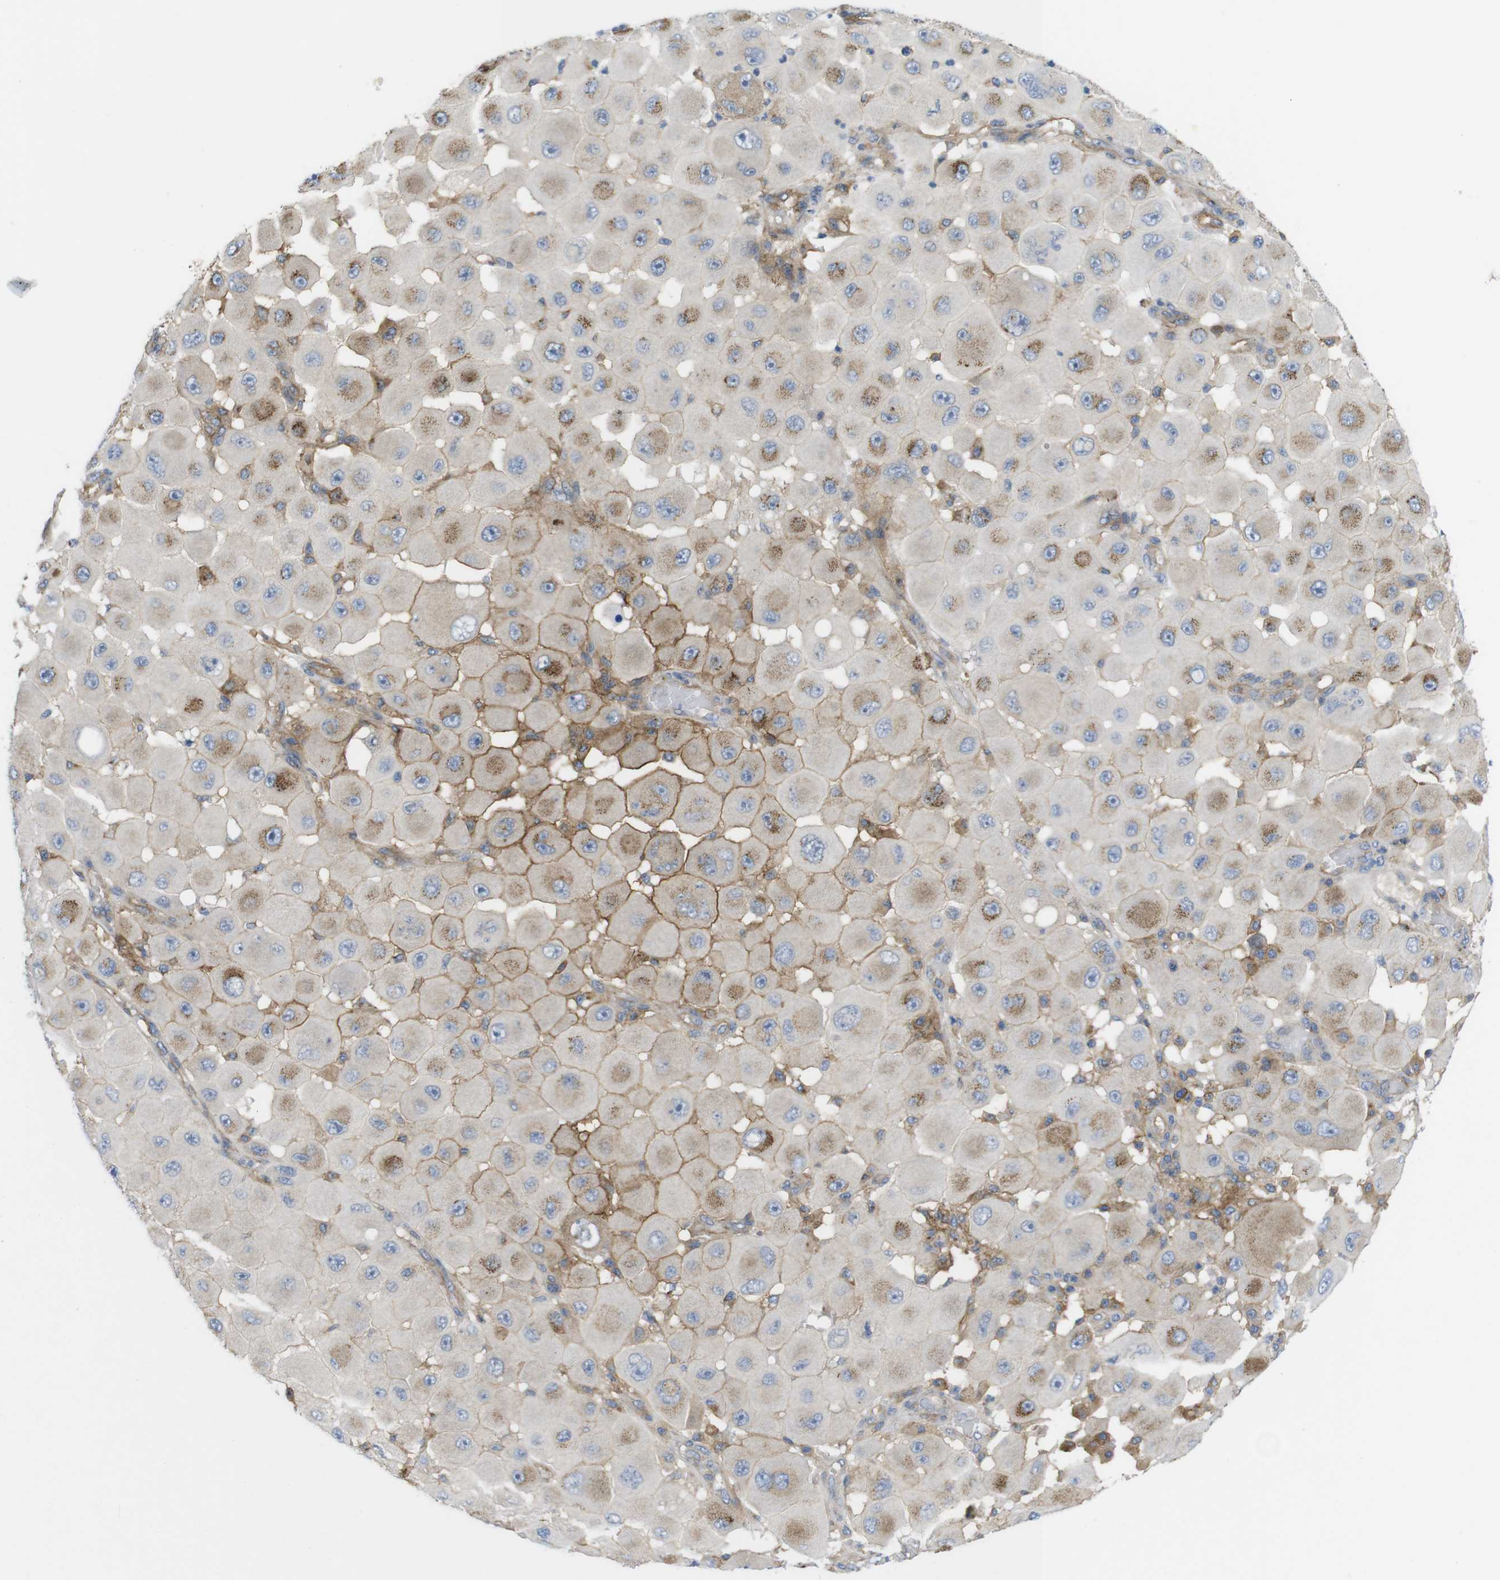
{"staining": {"intensity": "moderate", "quantity": "<25%", "location": "cytoplasmic/membranous"}, "tissue": "melanoma", "cell_type": "Tumor cells", "image_type": "cancer", "snomed": [{"axis": "morphology", "description": "Malignant melanoma, NOS"}, {"axis": "topography", "description": "Skin"}], "caption": "Tumor cells exhibit low levels of moderate cytoplasmic/membranous positivity in approximately <25% of cells in human melanoma. The protein is shown in brown color, while the nuclei are stained blue.", "gene": "CCR6", "patient": {"sex": "female", "age": 81}}